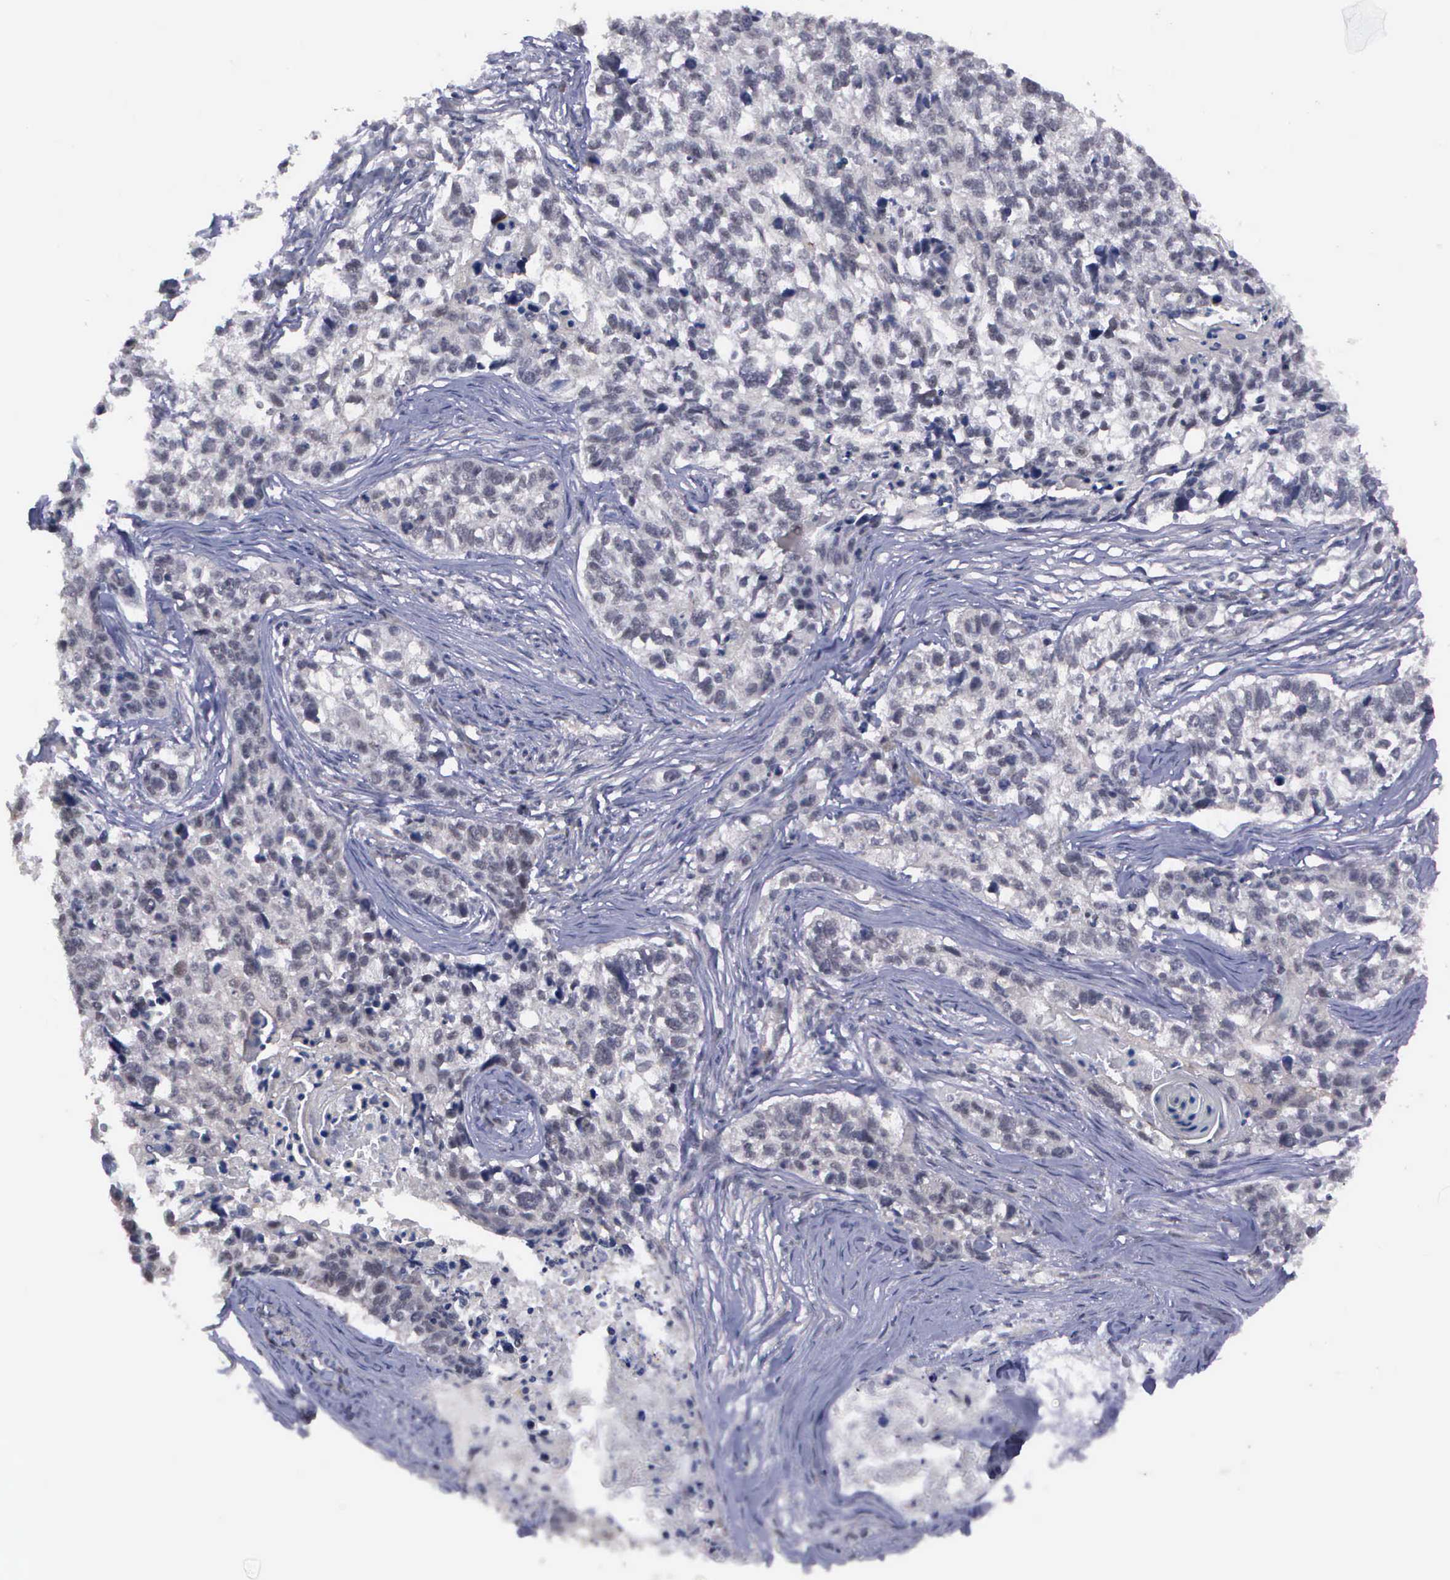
{"staining": {"intensity": "weak", "quantity": ">75%", "location": "nuclear"}, "tissue": "lung cancer", "cell_type": "Tumor cells", "image_type": "cancer", "snomed": [{"axis": "morphology", "description": "Squamous cell carcinoma, NOS"}, {"axis": "topography", "description": "Lymph node"}, {"axis": "topography", "description": "Lung"}], "caption": "This is an image of IHC staining of lung cancer, which shows weak positivity in the nuclear of tumor cells.", "gene": "MAP3K9", "patient": {"sex": "male", "age": 74}}